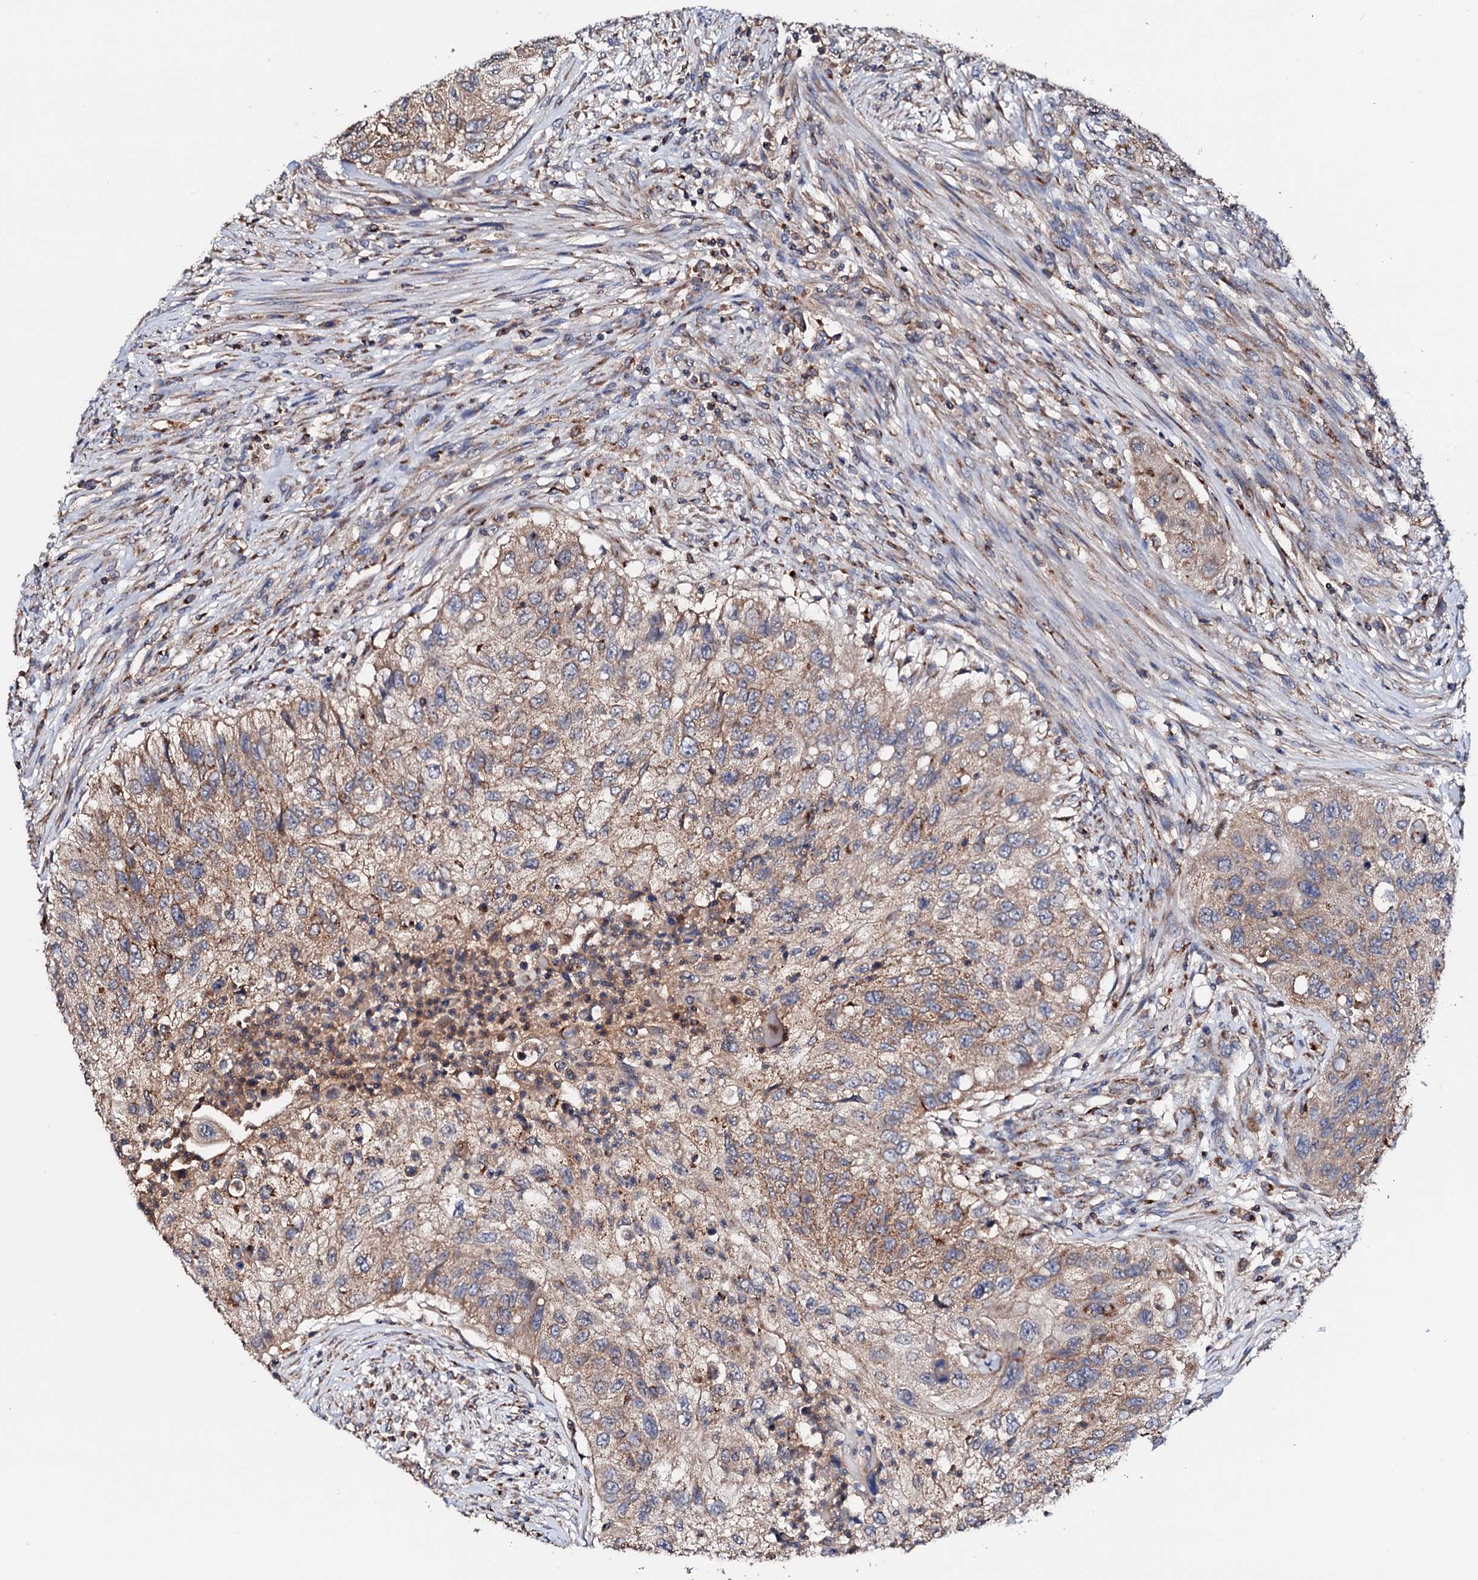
{"staining": {"intensity": "moderate", "quantity": ">75%", "location": "cytoplasmic/membranous"}, "tissue": "urothelial cancer", "cell_type": "Tumor cells", "image_type": "cancer", "snomed": [{"axis": "morphology", "description": "Urothelial carcinoma, High grade"}, {"axis": "topography", "description": "Urinary bladder"}], "caption": "This is a micrograph of immunohistochemistry staining of high-grade urothelial carcinoma, which shows moderate positivity in the cytoplasmic/membranous of tumor cells.", "gene": "ST3GAL1", "patient": {"sex": "female", "age": 60}}